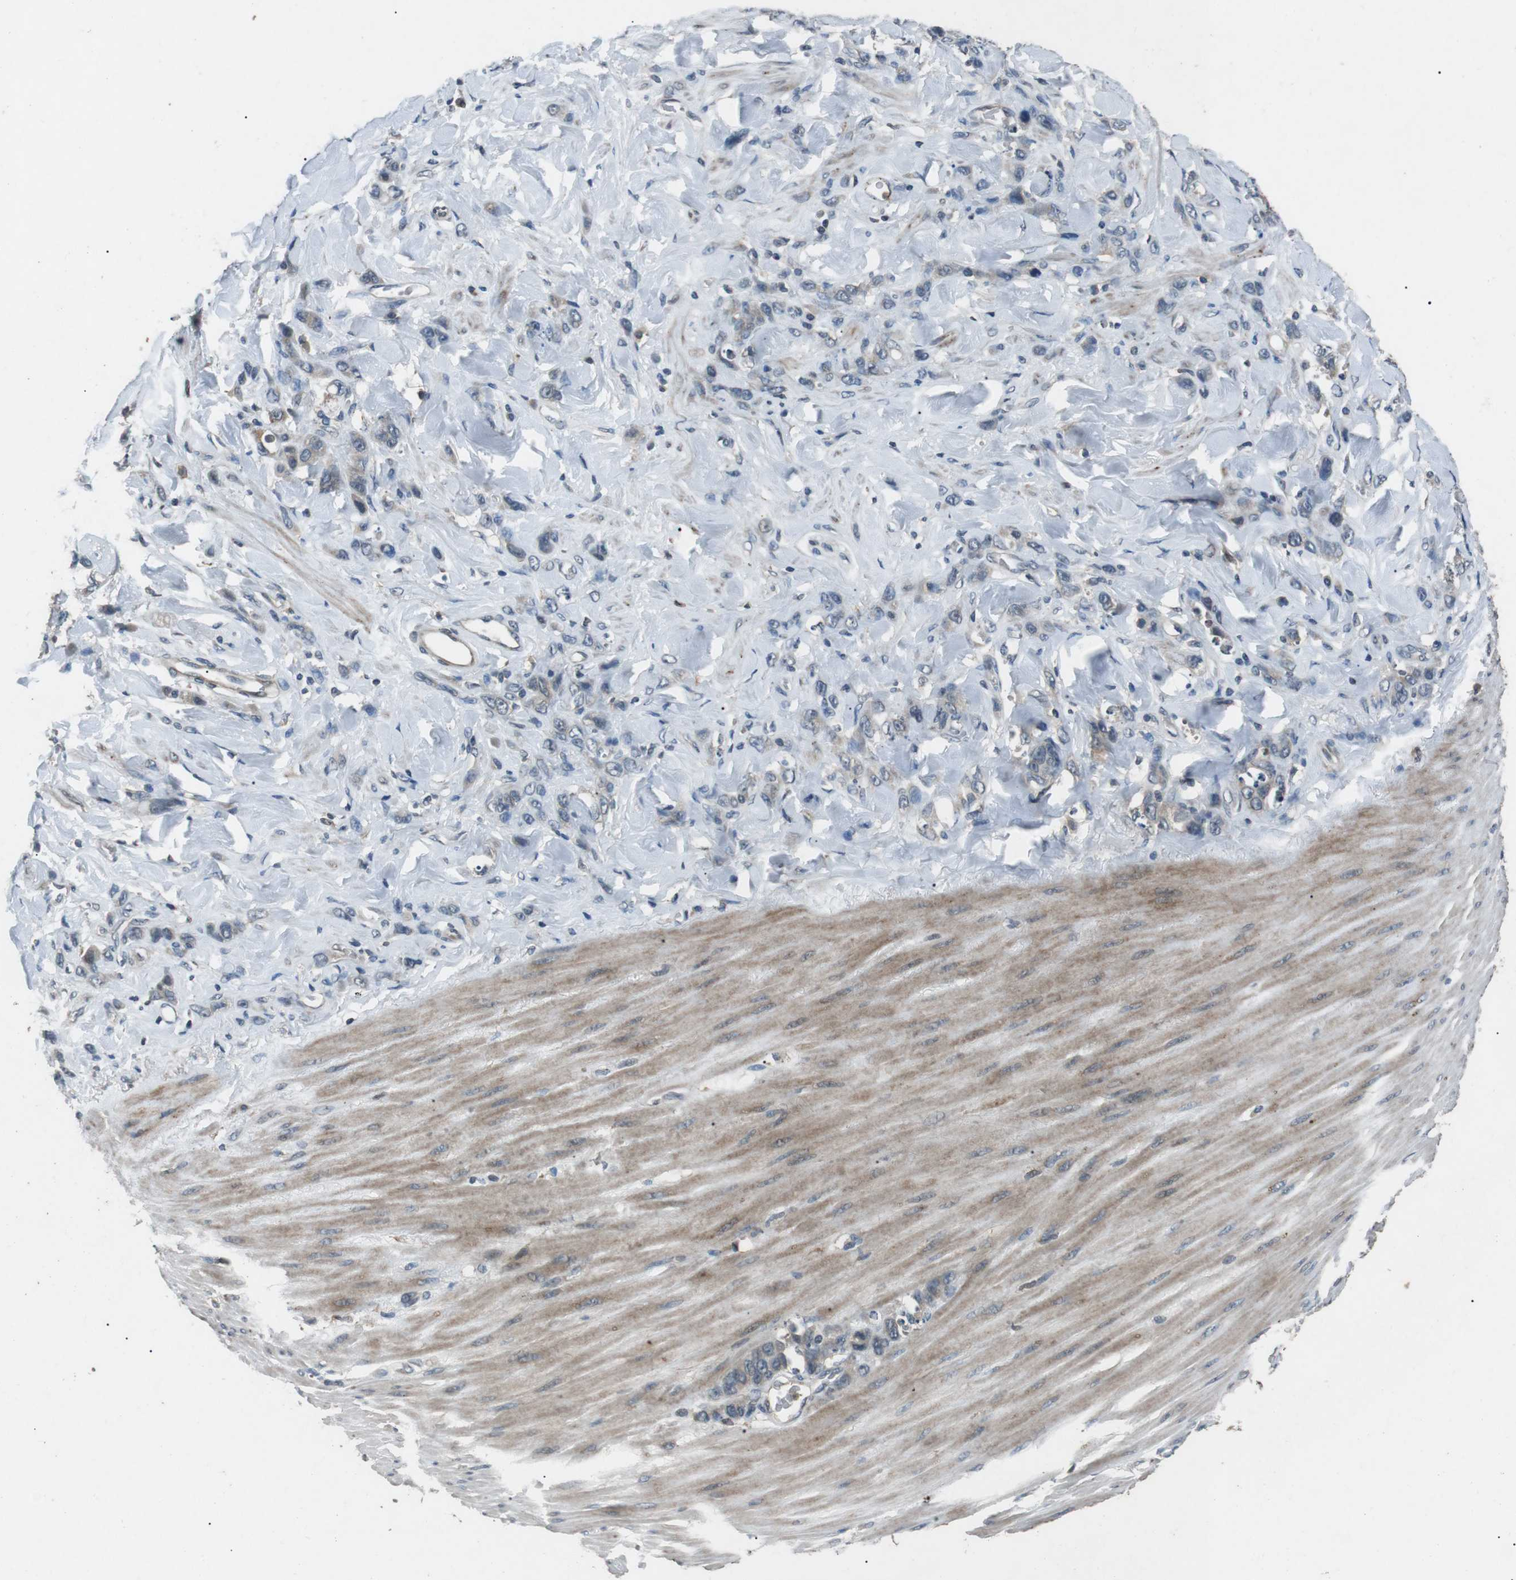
{"staining": {"intensity": "weak", "quantity": "<25%", "location": "cytoplasmic/membranous"}, "tissue": "stomach cancer", "cell_type": "Tumor cells", "image_type": "cancer", "snomed": [{"axis": "morphology", "description": "Normal tissue, NOS"}, {"axis": "morphology", "description": "Adenocarcinoma, NOS"}, {"axis": "topography", "description": "Stomach"}], "caption": "A histopathology image of stomach cancer stained for a protein reveals no brown staining in tumor cells.", "gene": "NEK7", "patient": {"sex": "male", "age": 82}}